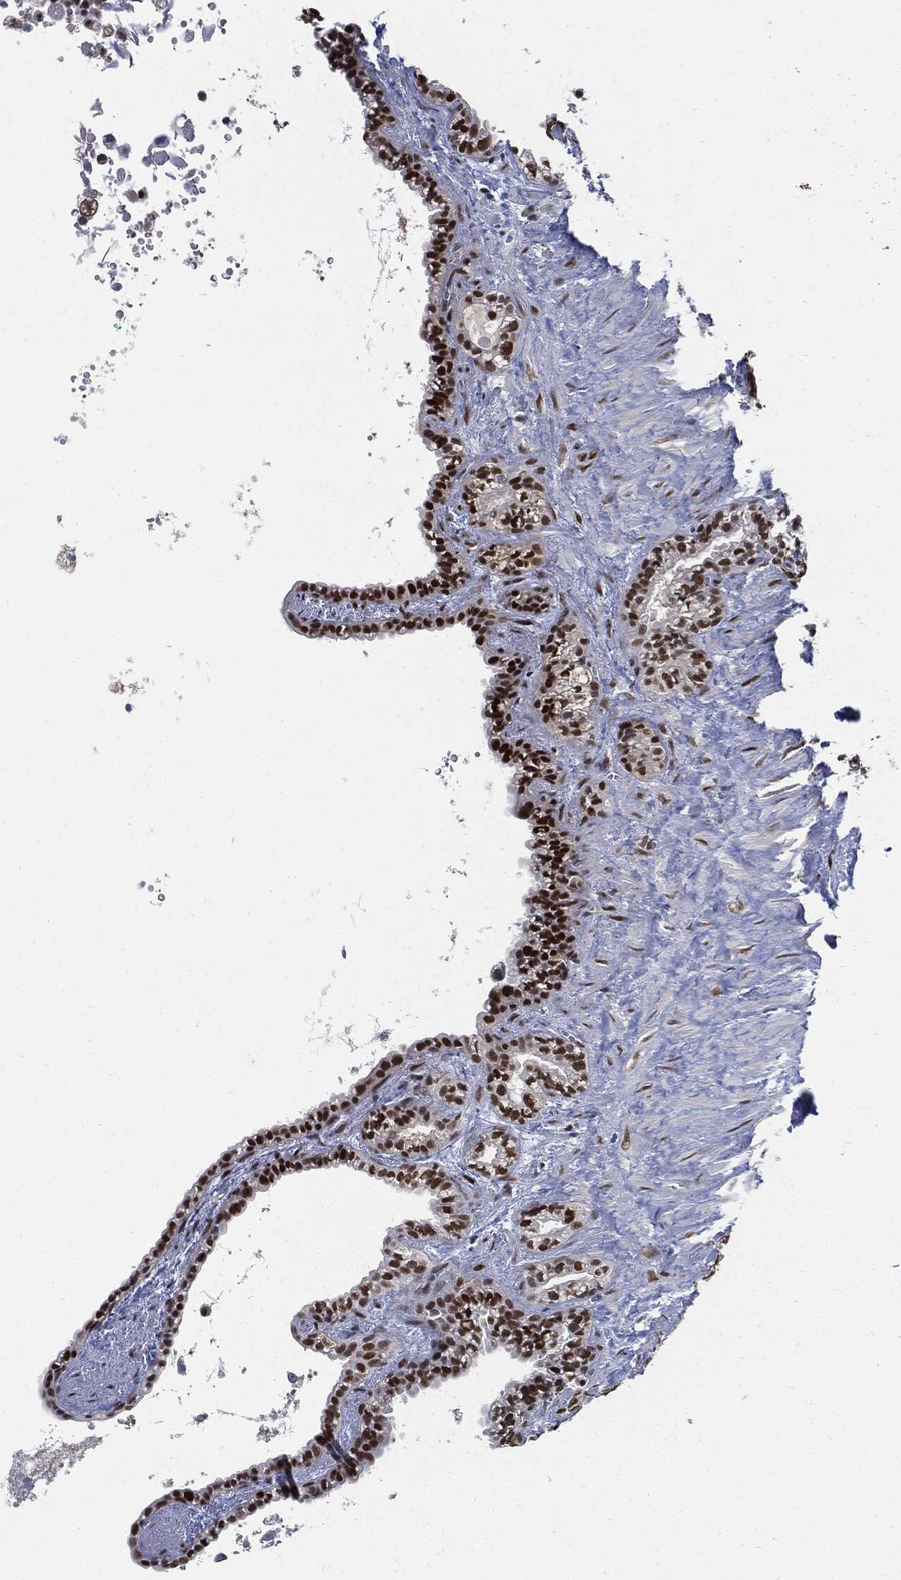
{"staining": {"intensity": "strong", "quantity": ">75%", "location": "nuclear"}, "tissue": "seminal vesicle", "cell_type": "Glandular cells", "image_type": "normal", "snomed": [{"axis": "morphology", "description": "Normal tissue, NOS"}, {"axis": "morphology", "description": "Urothelial carcinoma, NOS"}, {"axis": "topography", "description": "Urinary bladder"}, {"axis": "topography", "description": "Seminal veicle"}], "caption": "High-power microscopy captured an immunohistochemistry image of normal seminal vesicle, revealing strong nuclear expression in approximately >75% of glandular cells. The protein is shown in brown color, while the nuclei are stained blue.", "gene": "PCNA", "patient": {"sex": "male", "age": 76}}